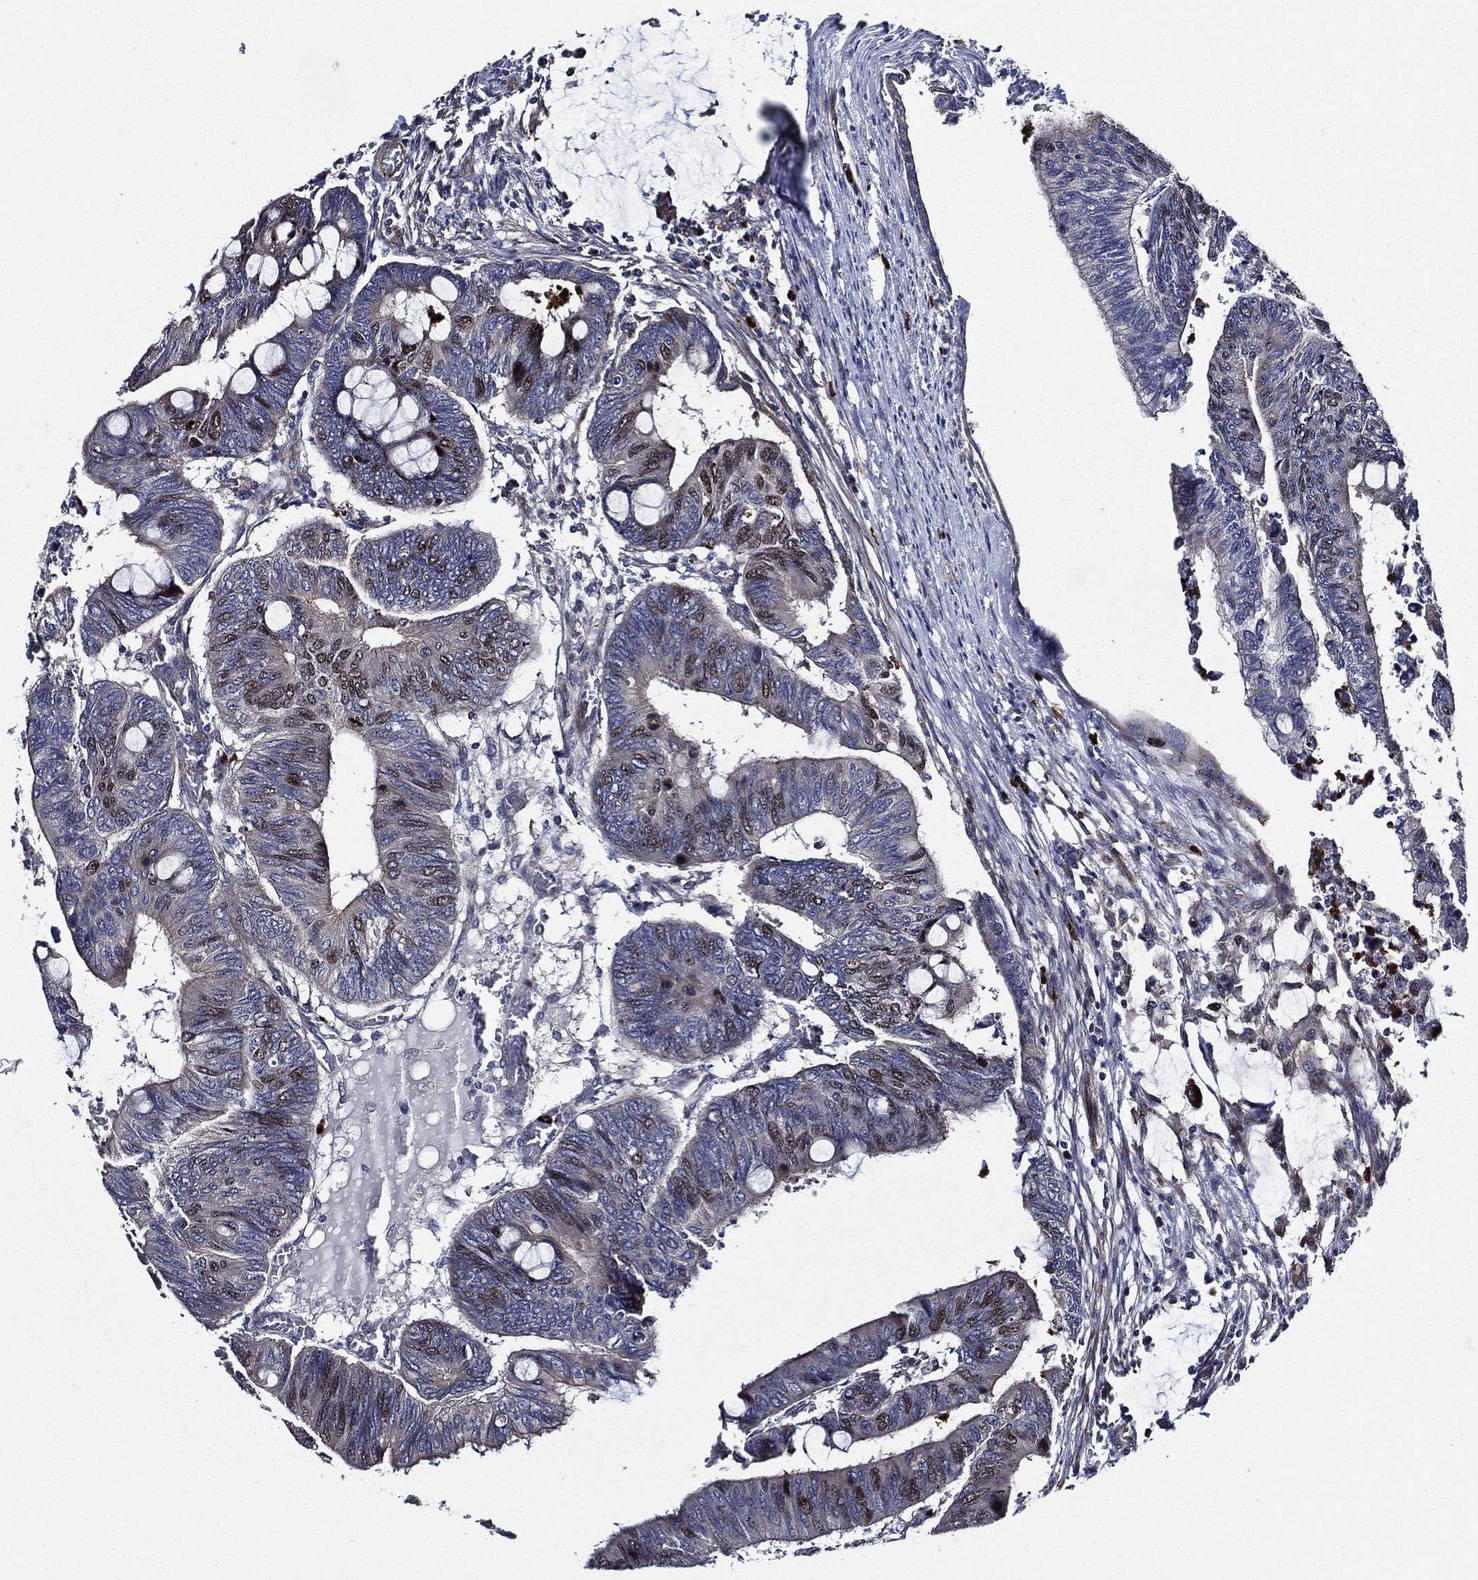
{"staining": {"intensity": "moderate", "quantity": "<25%", "location": "nuclear"}, "tissue": "colorectal cancer", "cell_type": "Tumor cells", "image_type": "cancer", "snomed": [{"axis": "morphology", "description": "Normal tissue, NOS"}, {"axis": "morphology", "description": "Adenocarcinoma, NOS"}, {"axis": "topography", "description": "Rectum"}, {"axis": "topography", "description": "Peripheral nerve tissue"}], "caption": "Human colorectal cancer stained with a protein marker reveals moderate staining in tumor cells.", "gene": "KIF20B", "patient": {"sex": "male", "age": 92}}